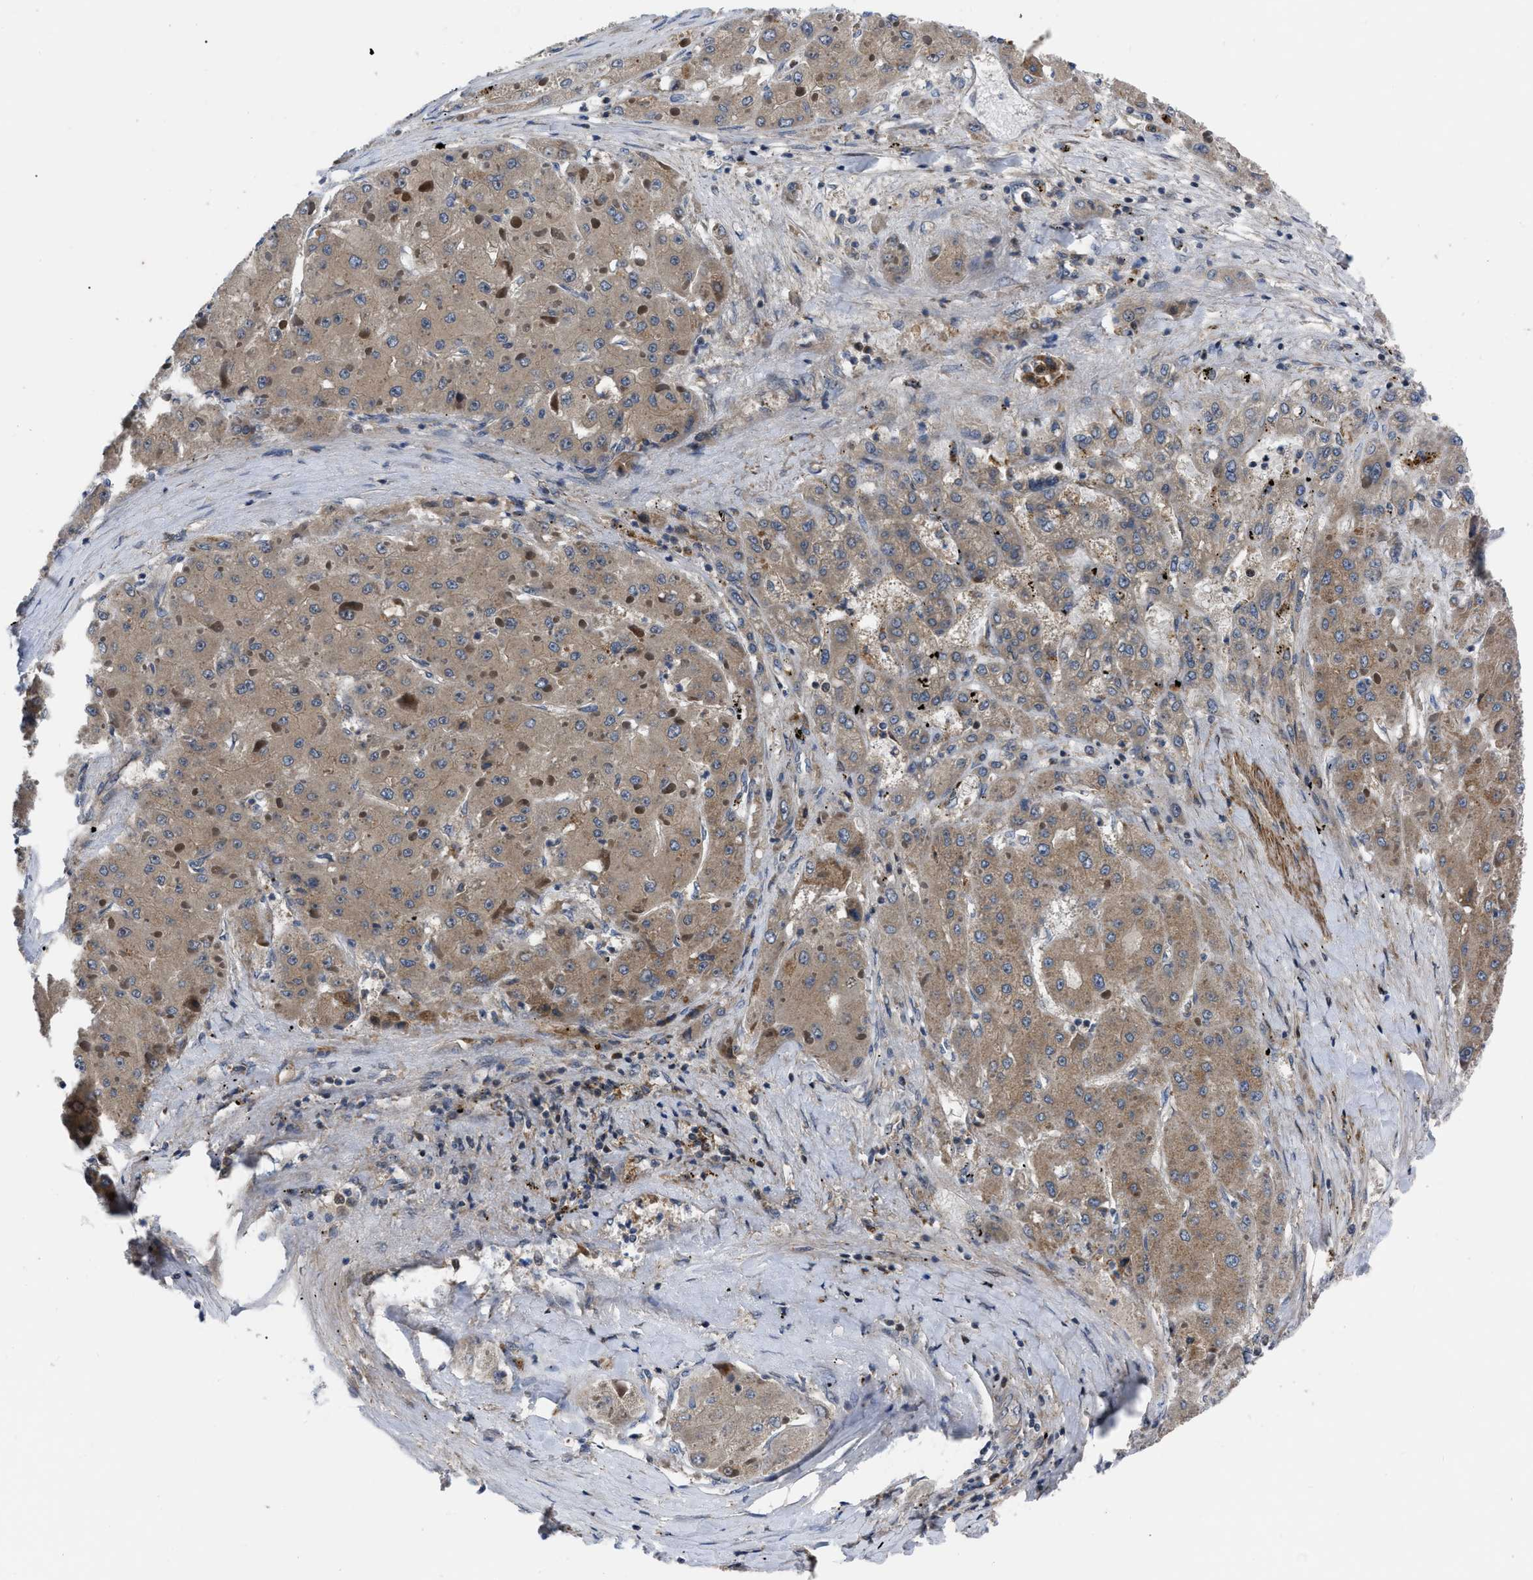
{"staining": {"intensity": "moderate", "quantity": ">75%", "location": "cytoplasmic/membranous"}, "tissue": "liver cancer", "cell_type": "Tumor cells", "image_type": "cancer", "snomed": [{"axis": "morphology", "description": "Carcinoma, Hepatocellular, NOS"}, {"axis": "topography", "description": "Liver"}], "caption": "An immunohistochemistry image of neoplastic tissue is shown. Protein staining in brown shows moderate cytoplasmic/membranous positivity in liver hepatocellular carcinoma within tumor cells.", "gene": "PPWD1", "patient": {"sex": "female", "age": 73}}